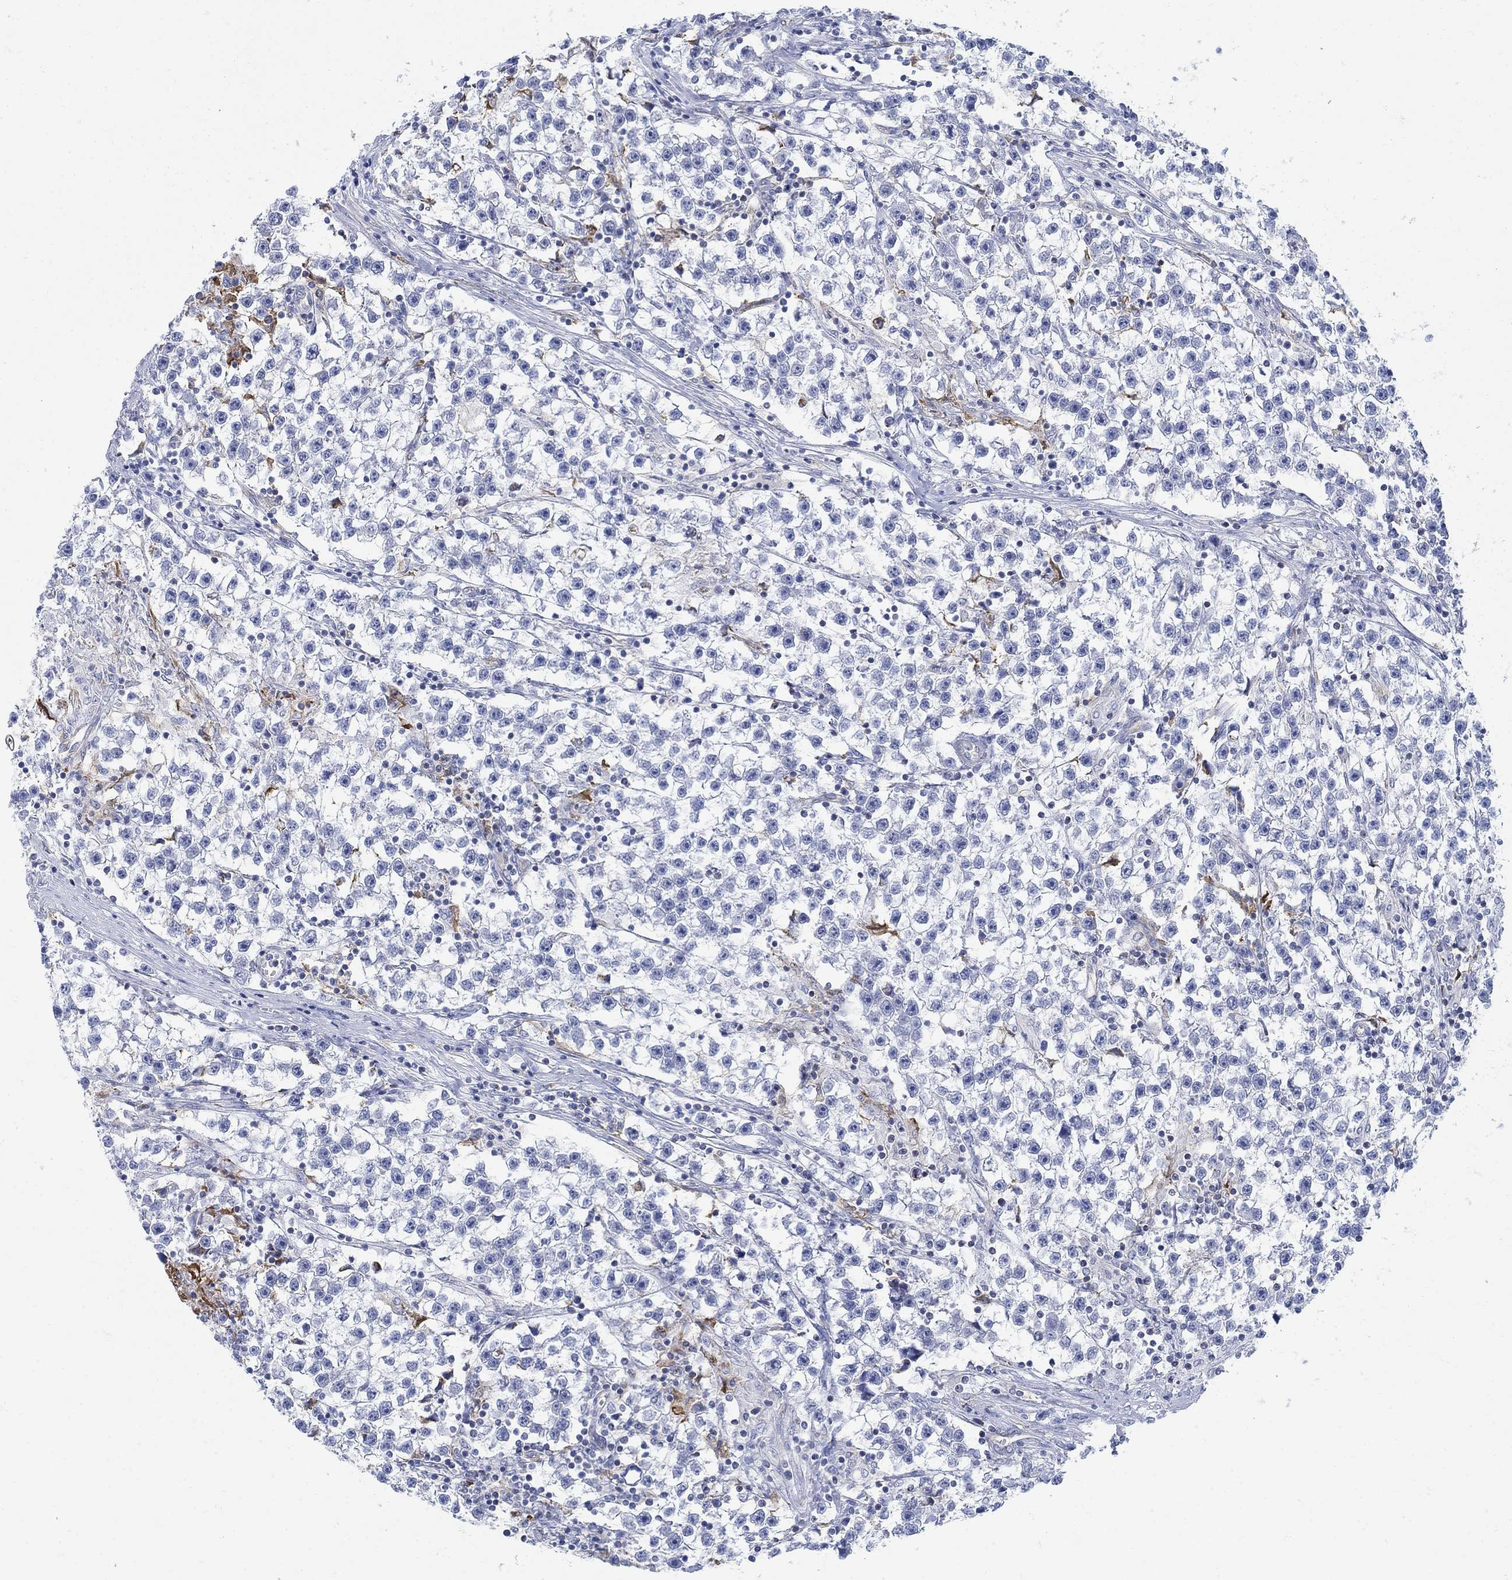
{"staining": {"intensity": "negative", "quantity": "none", "location": "none"}, "tissue": "testis cancer", "cell_type": "Tumor cells", "image_type": "cancer", "snomed": [{"axis": "morphology", "description": "Seminoma, NOS"}, {"axis": "topography", "description": "Testis"}], "caption": "Immunohistochemistry image of neoplastic tissue: testis cancer stained with DAB exhibits no significant protein expression in tumor cells. (DAB IHC, high magnification).", "gene": "PHF21B", "patient": {"sex": "male", "age": 59}}